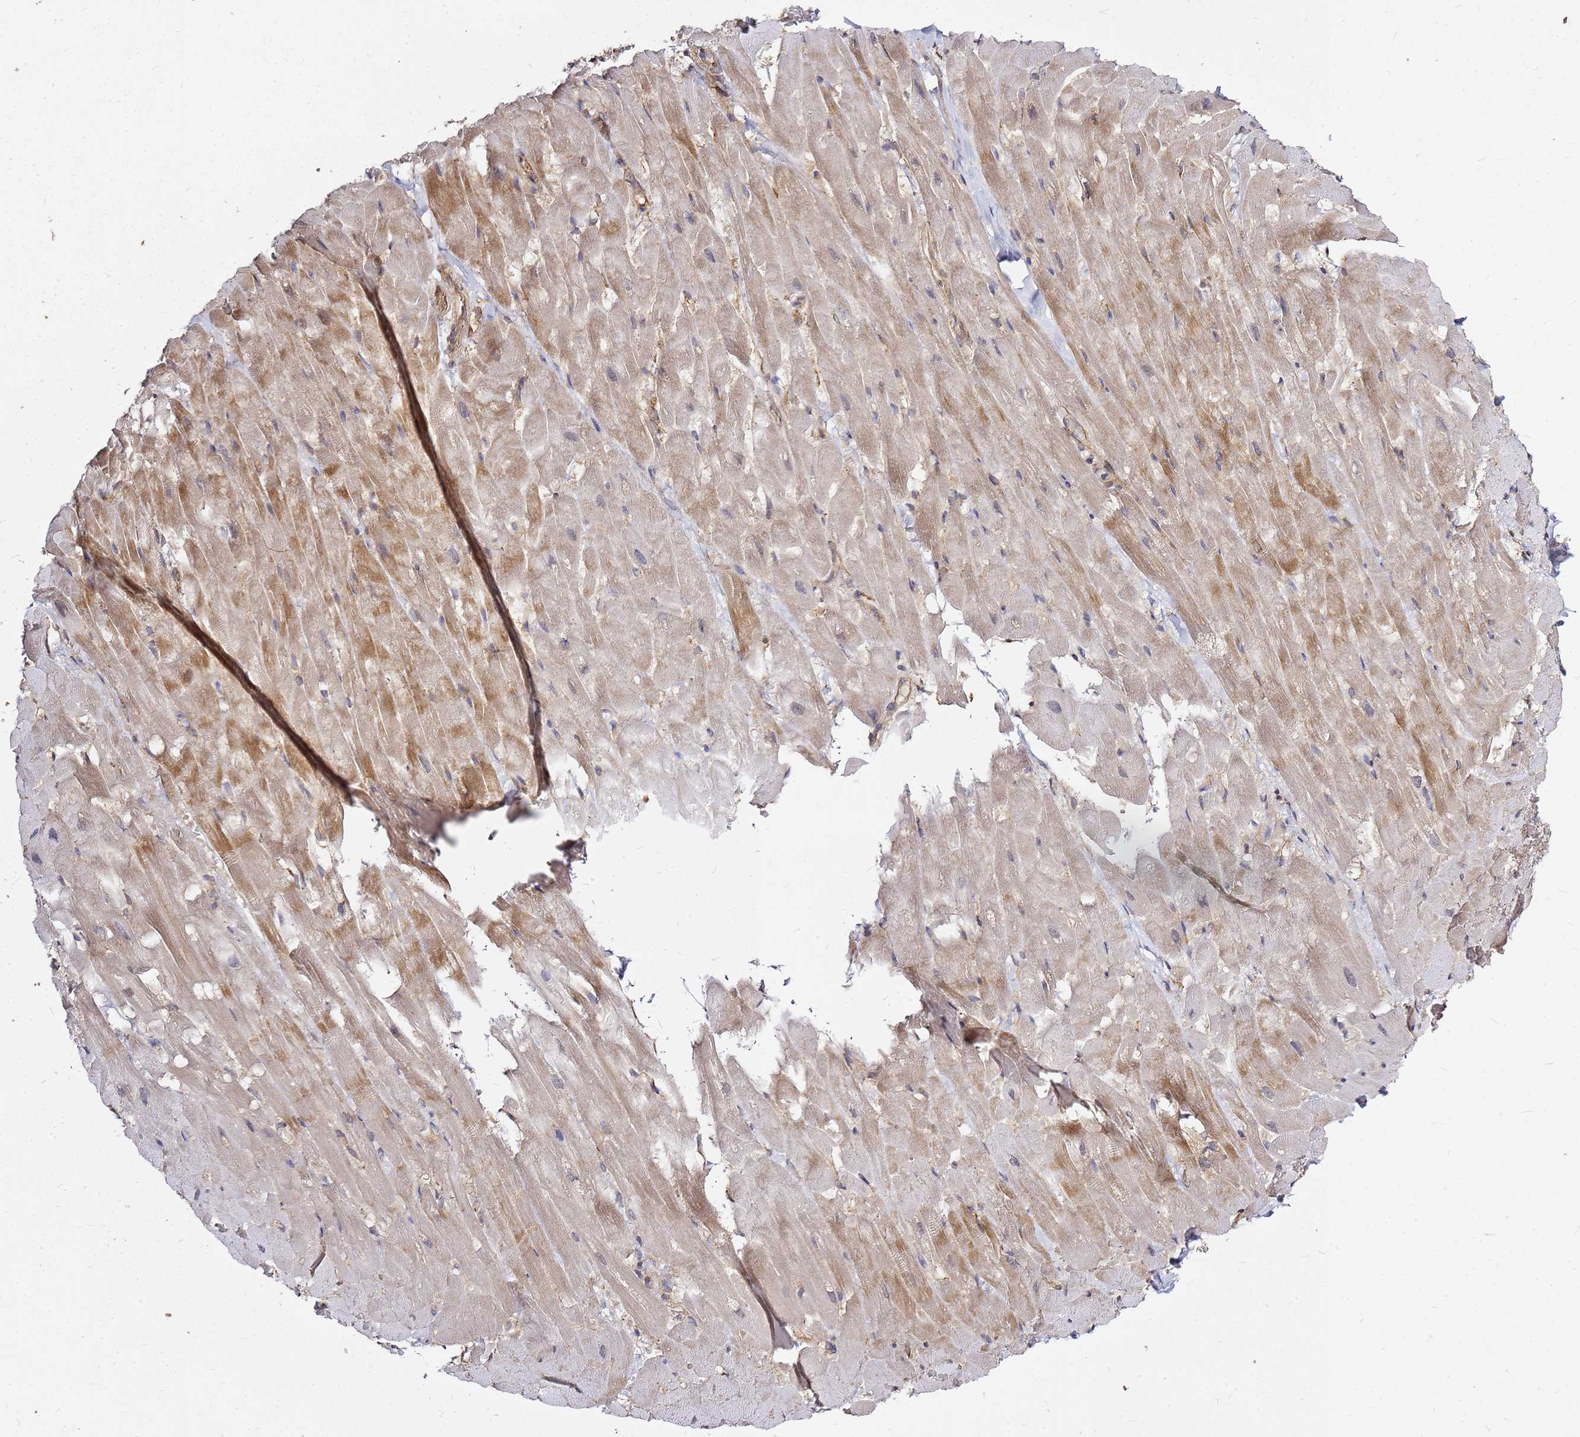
{"staining": {"intensity": "moderate", "quantity": "25%-75%", "location": "cytoplasmic/membranous"}, "tissue": "heart muscle", "cell_type": "Cardiomyocytes", "image_type": "normal", "snomed": [{"axis": "morphology", "description": "Normal tissue, NOS"}, {"axis": "topography", "description": "Heart"}], "caption": "Immunohistochemistry (IHC) staining of benign heart muscle, which shows medium levels of moderate cytoplasmic/membranous staining in about 25%-75% of cardiomyocytes indicating moderate cytoplasmic/membranous protein positivity. The staining was performed using DAB (brown) for protein detection and nuclei were counterstained in hematoxylin (blue).", "gene": "NUDT14", "patient": {"sex": "male", "age": 37}}